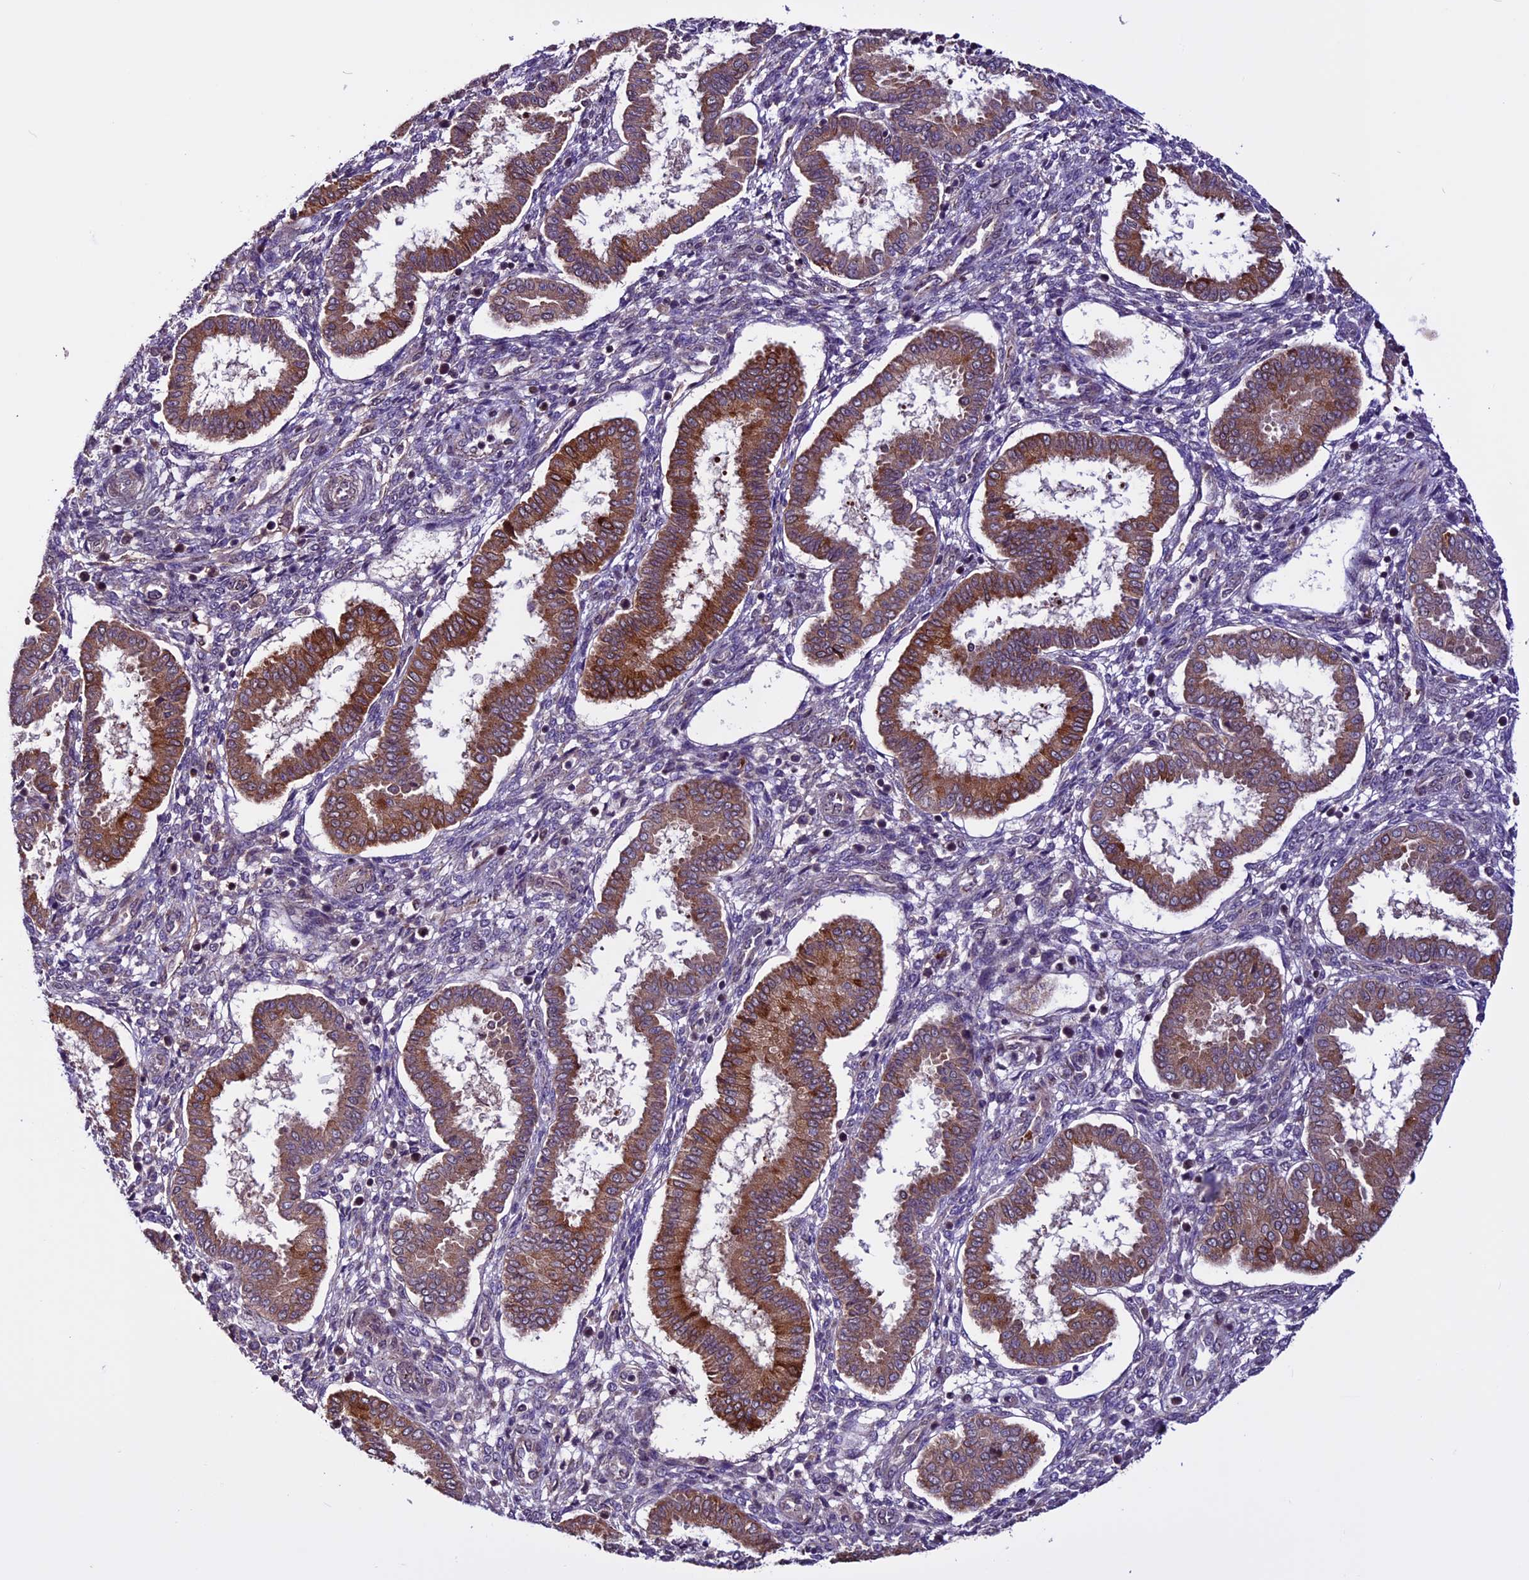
{"staining": {"intensity": "negative", "quantity": "none", "location": "none"}, "tissue": "endometrium", "cell_type": "Cells in endometrial stroma", "image_type": "normal", "snomed": [{"axis": "morphology", "description": "Normal tissue, NOS"}, {"axis": "topography", "description": "Endometrium"}], "caption": "A histopathology image of human endometrium is negative for staining in cells in endometrial stroma.", "gene": "RINL", "patient": {"sex": "female", "age": 24}}